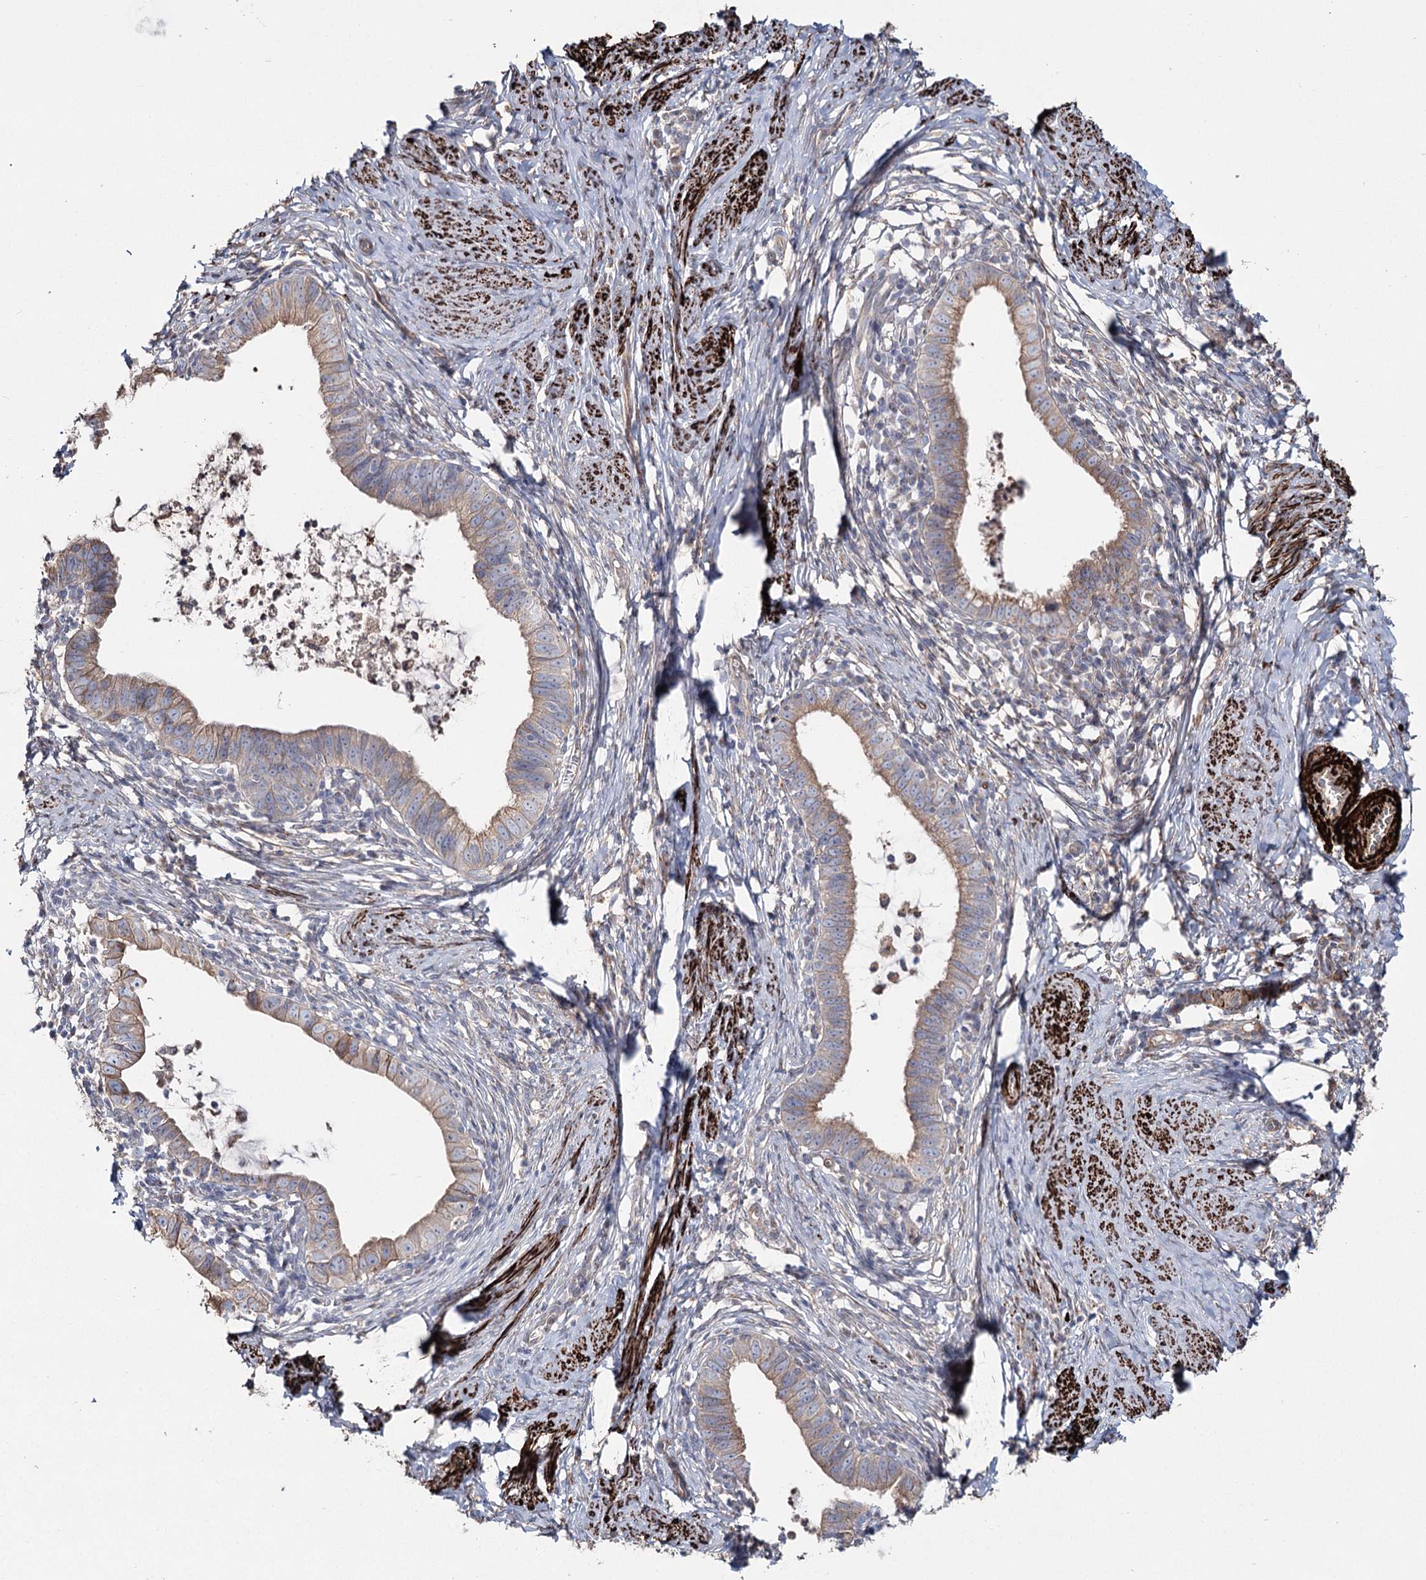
{"staining": {"intensity": "weak", "quantity": "25%-75%", "location": "cytoplasmic/membranous"}, "tissue": "cervical cancer", "cell_type": "Tumor cells", "image_type": "cancer", "snomed": [{"axis": "morphology", "description": "Adenocarcinoma, NOS"}, {"axis": "topography", "description": "Cervix"}], "caption": "The histopathology image exhibits a brown stain indicating the presence of a protein in the cytoplasmic/membranous of tumor cells in adenocarcinoma (cervical). Nuclei are stained in blue.", "gene": "SUMF1", "patient": {"sex": "female", "age": 36}}